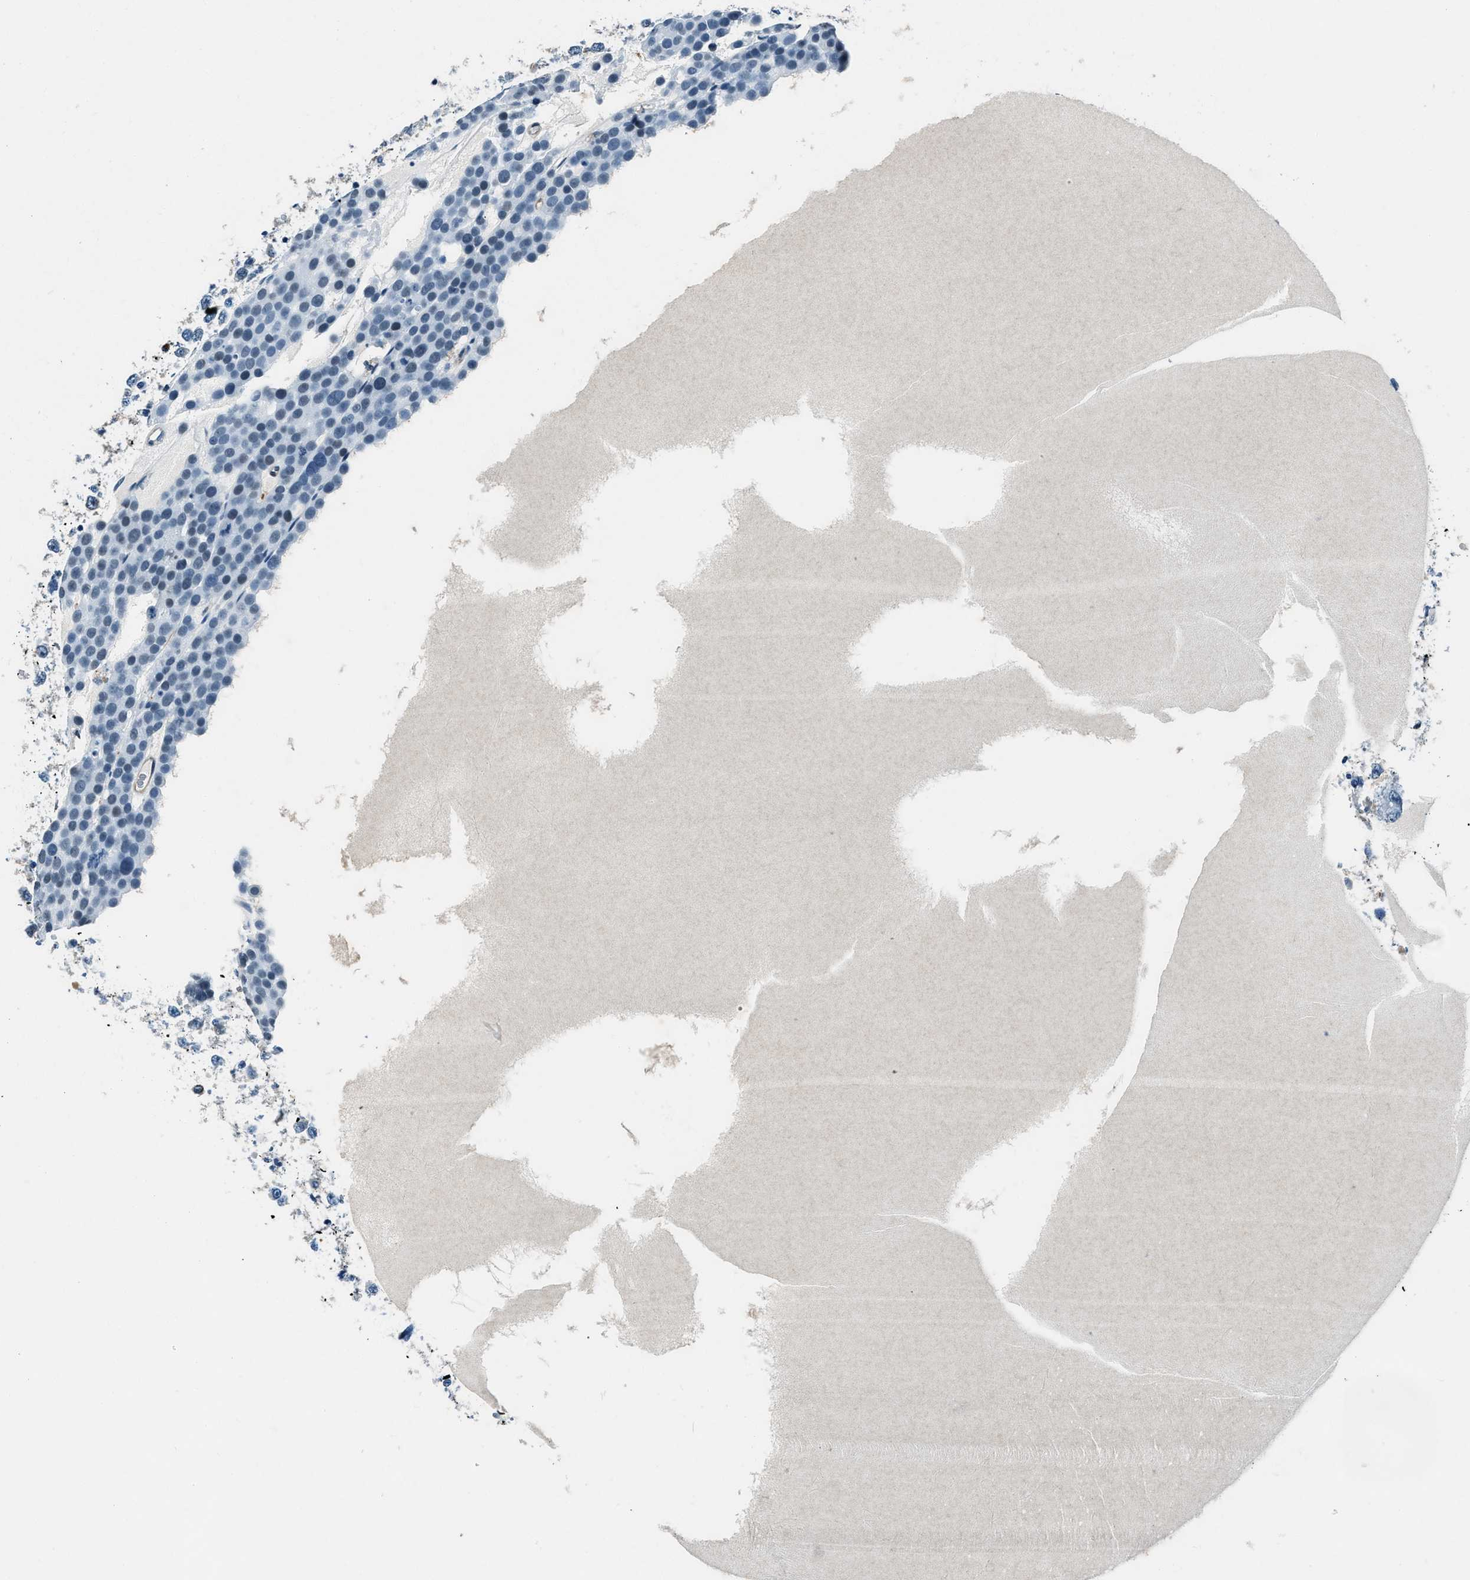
{"staining": {"intensity": "negative", "quantity": "none", "location": "none"}, "tissue": "testis cancer", "cell_type": "Tumor cells", "image_type": "cancer", "snomed": [{"axis": "morphology", "description": "Seminoma, NOS"}, {"axis": "topography", "description": "Testis"}], "caption": "A micrograph of testis cancer stained for a protein shows no brown staining in tumor cells. Brightfield microscopy of immunohistochemistry stained with DAB (3,3'-diaminobenzidine) (brown) and hematoxylin (blue), captured at high magnification.", "gene": "PTPDC1", "patient": {"sex": "male", "age": 71}}